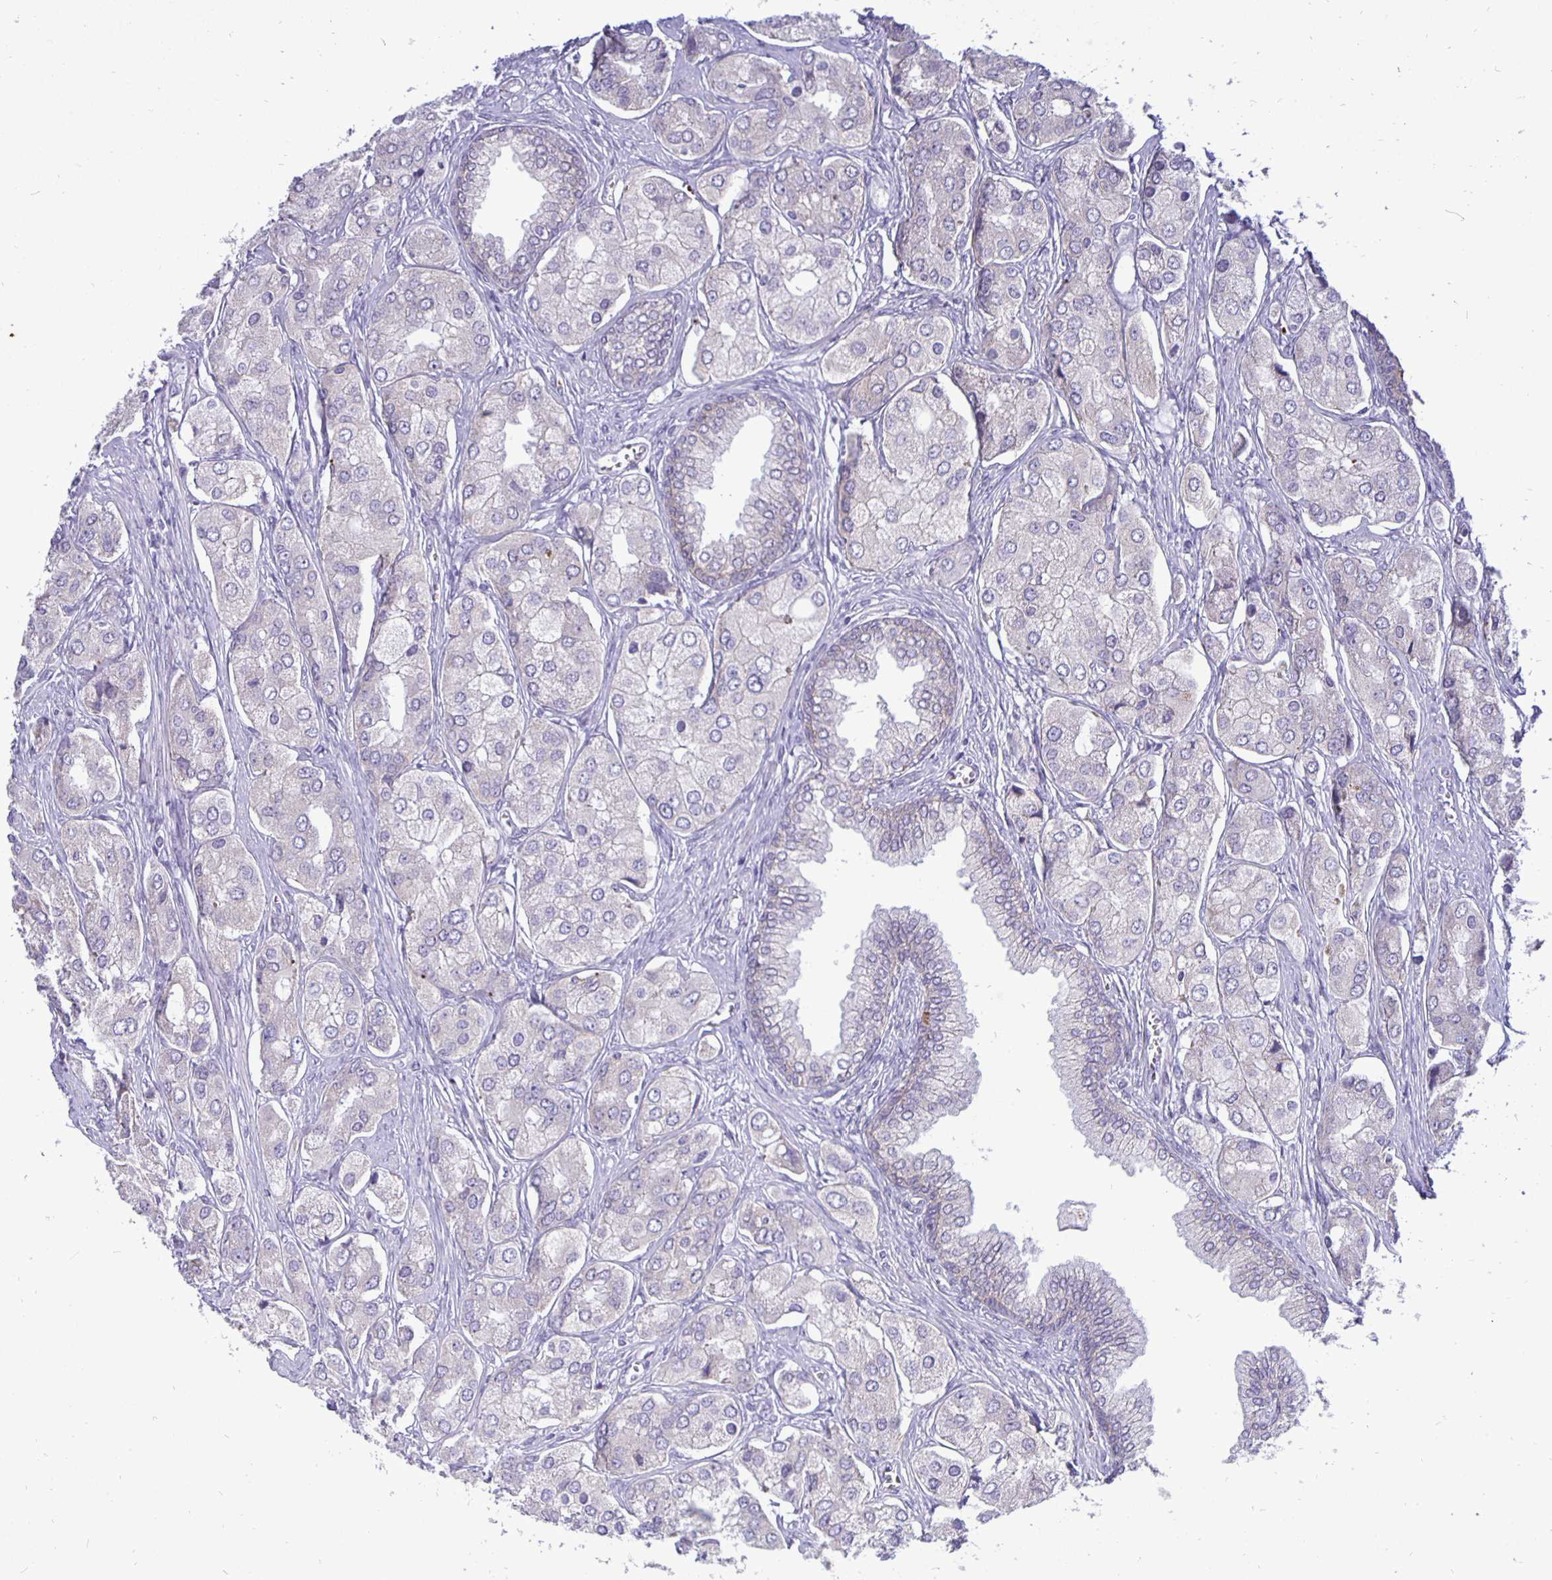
{"staining": {"intensity": "negative", "quantity": "none", "location": "none"}, "tissue": "prostate cancer", "cell_type": "Tumor cells", "image_type": "cancer", "snomed": [{"axis": "morphology", "description": "Adenocarcinoma, Low grade"}, {"axis": "topography", "description": "Prostate"}], "caption": "A high-resolution photomicrograph shows immunohistochemistry (IHC) staining of prostate cancer (adenocarcinoma (low-grade)), which reveals no significant positivity in tumor cells. (DAB IHC with hematoxylin counter stain).", "gene": "ERBB2", "patient": {"sex": "male", "age": 69}}